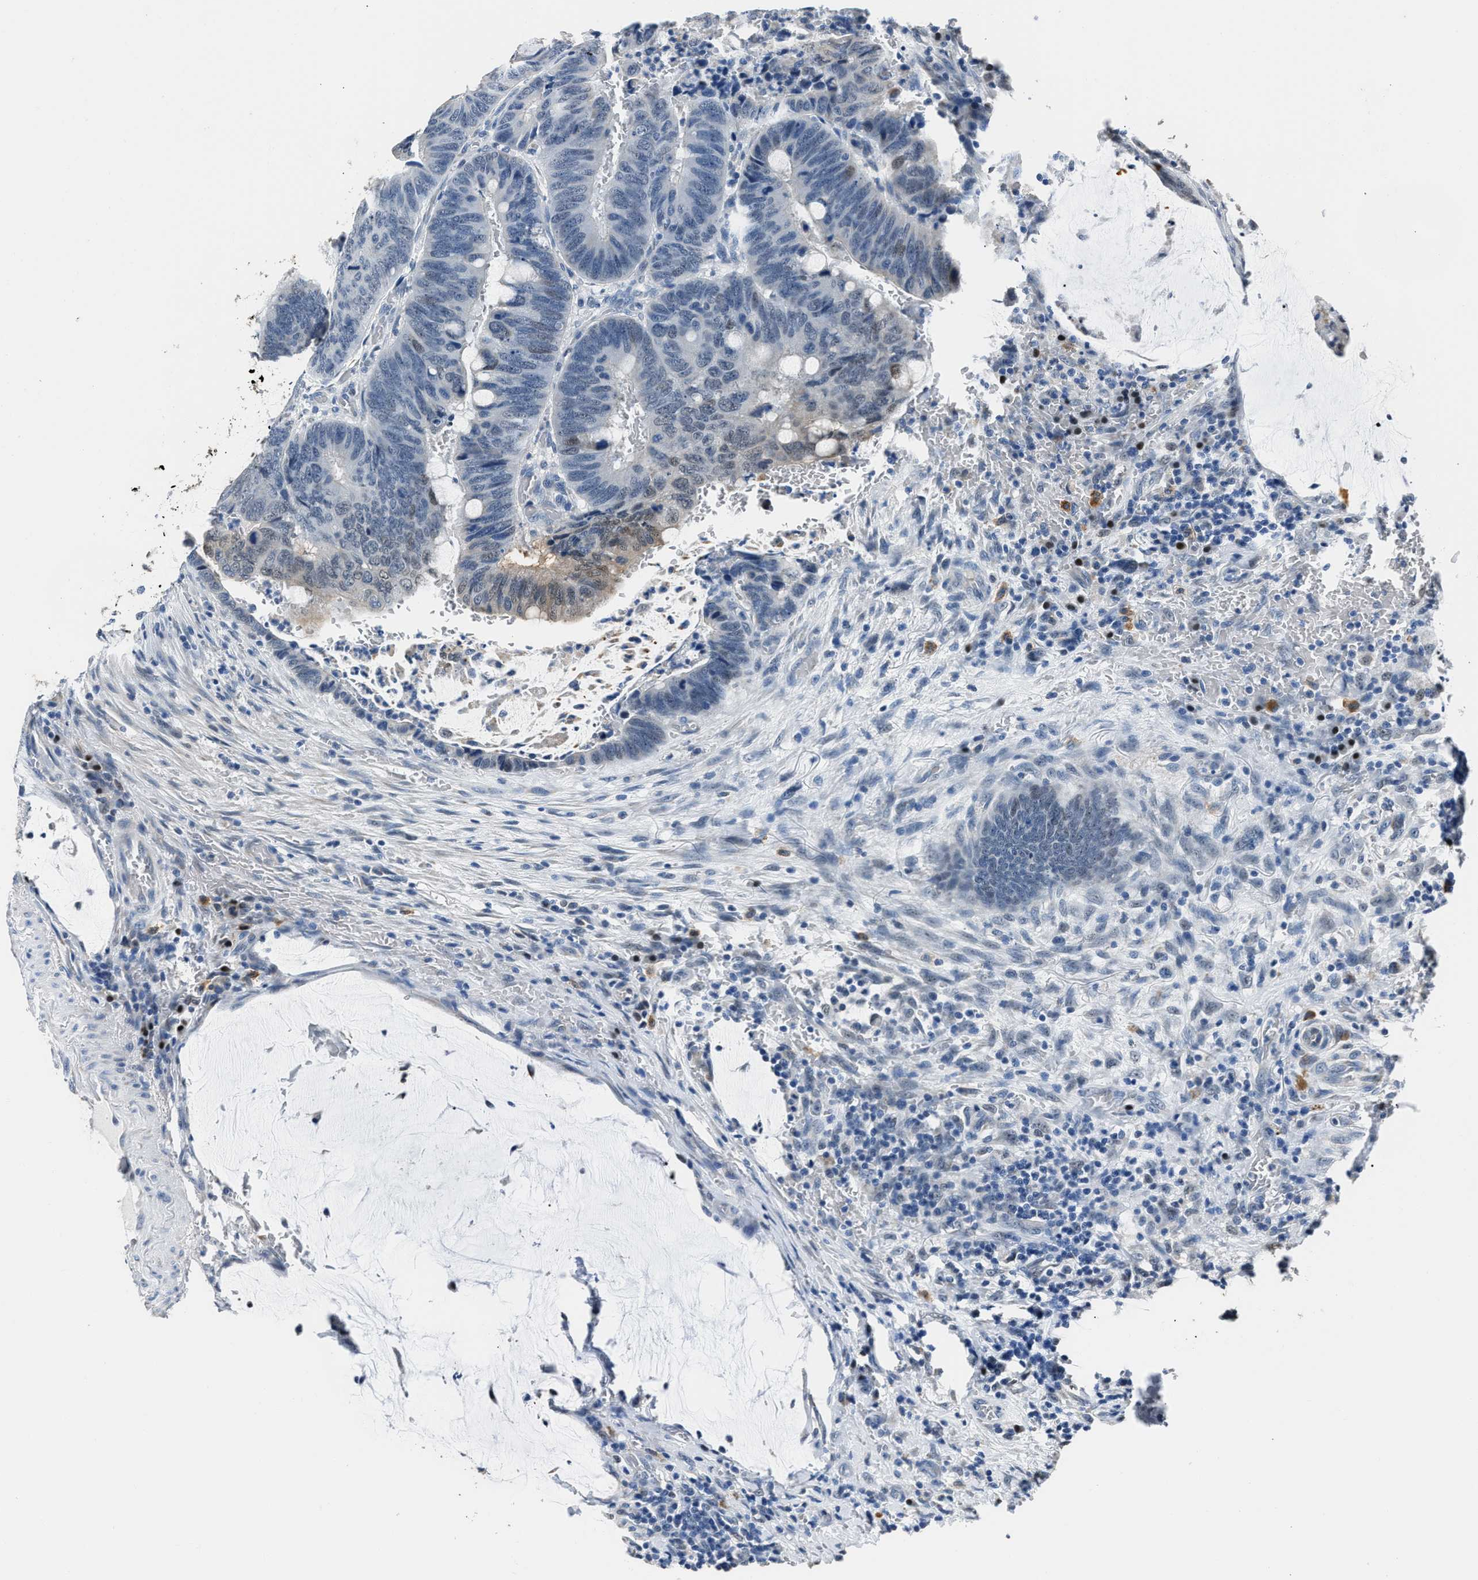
{"staining": {"intensity": "weak", "quantity": "<25%", "location": "cytoplasmic/membranous"}, "tissue": "colorectal cancer", "cell_type": "Tumor cells", "image_type": "cancer", "snomed": [{"axis": "morphology", "description": "Normal tissue, NOS"}, {"axis": "morphology", "description": "Adenocarcinoma, NOS"}, {"axis": "topography", "description": "Rectum"}, {"axis": "topography", "description": "Peripheral nerve tissue"}], "caption": "Image shows no protein positivity in tumor cells of colorectal adenocarcinoma tissue.", "gene": "NSUN5", "patient": {"sex": "male", "age": 92}}